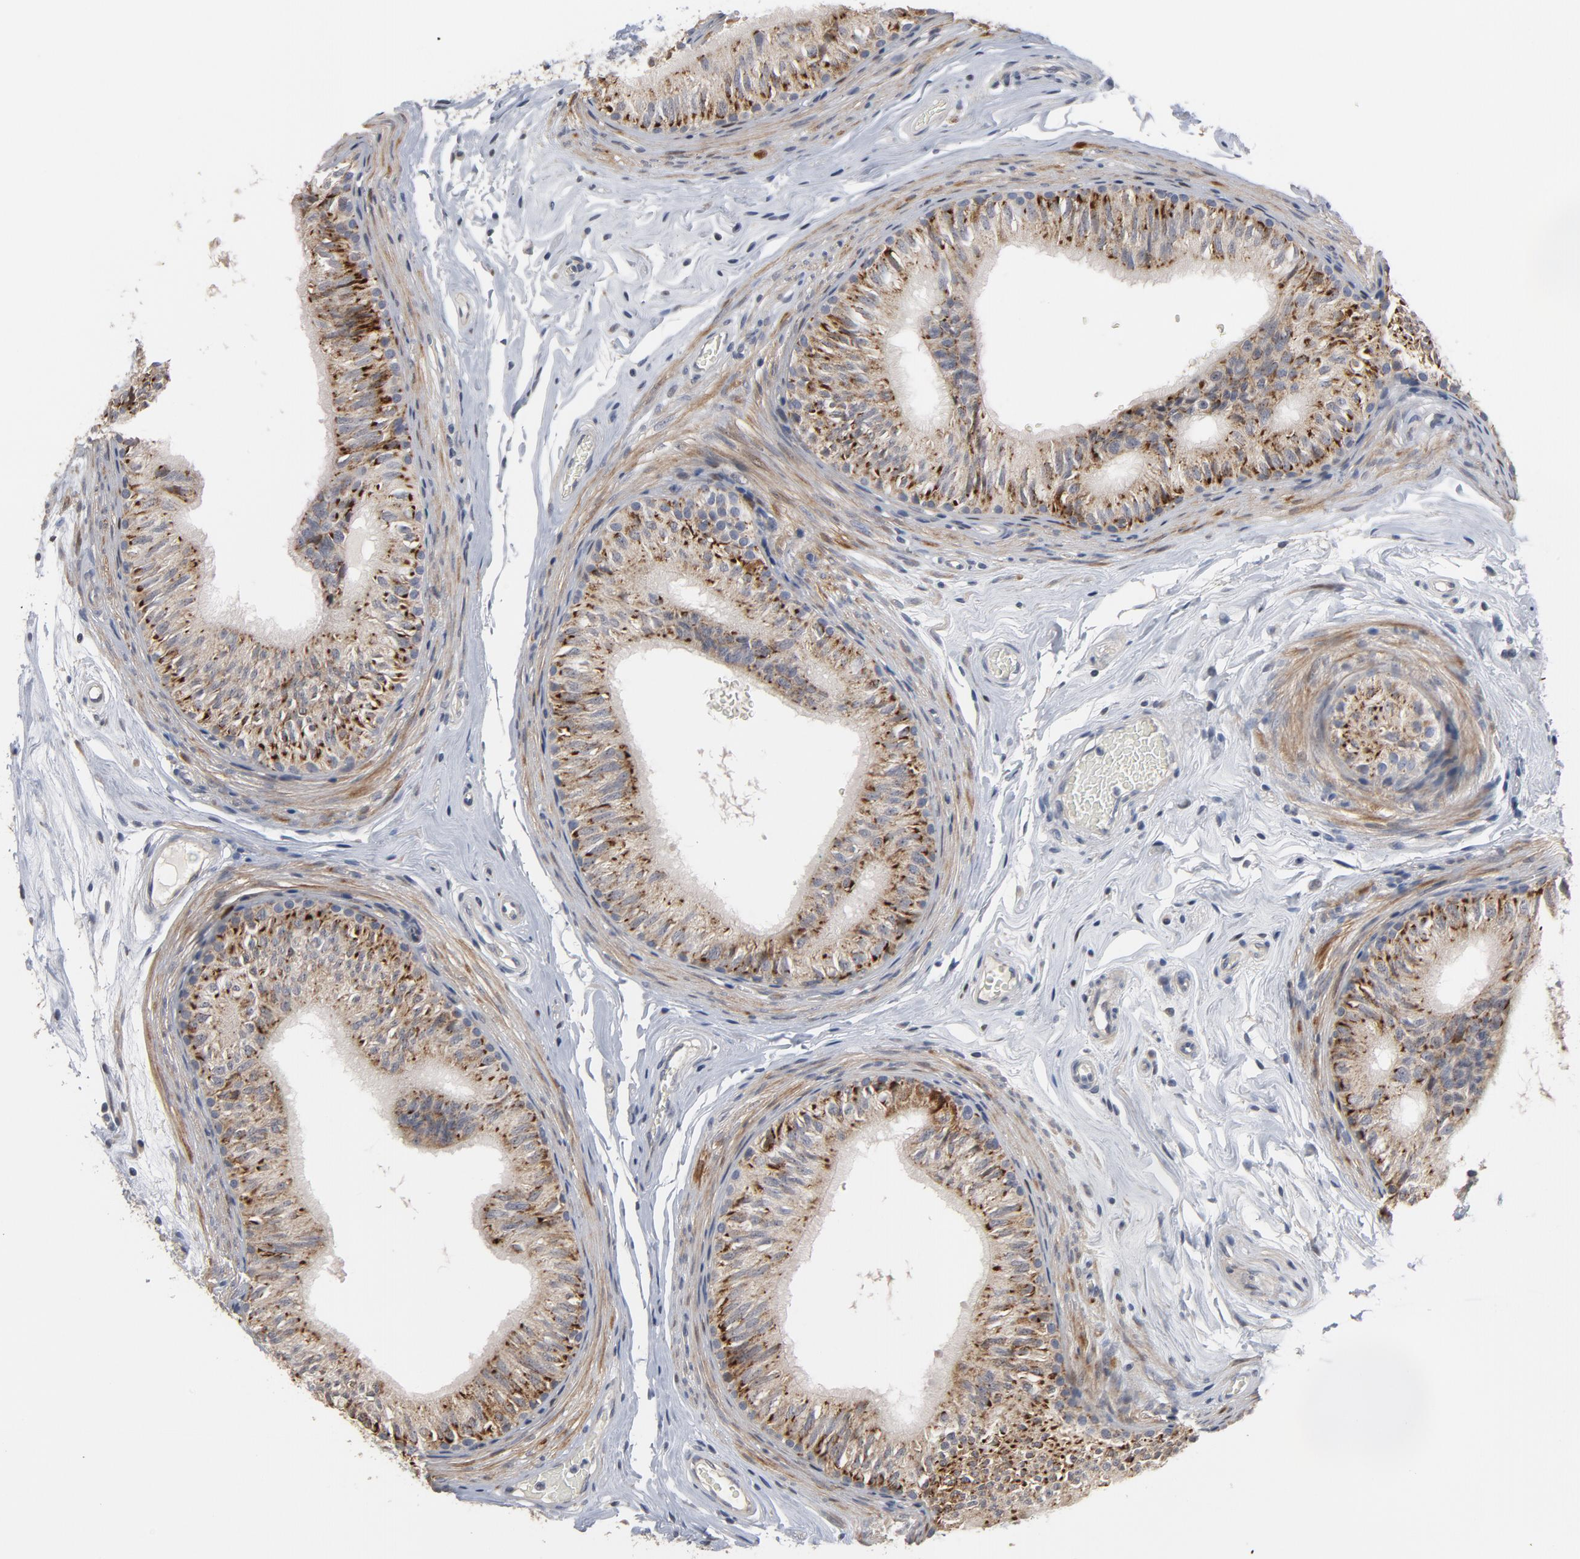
{"staining": {"intensity": "strong", "quantity": ">75%", "location": "cytoplasmic/membranous"}, "tissue": "epididymis", "cell_type": "Glandular cells", "image_type": "normal", "snomed": [{"axis": "morphology", "description": "Normal tissue, NOS"}, {"axis": "topography", "description": "Testis"}, {"axis": "topography", "description": "Epididymis"}], "caption": "Protein staining of benign epididymis reveals strong cytoplasmic/membranous positivity in approximately >75% of glandular cells.", "gene": "PPP1R1B", "patient": {"sex": "male", "age": 36}}